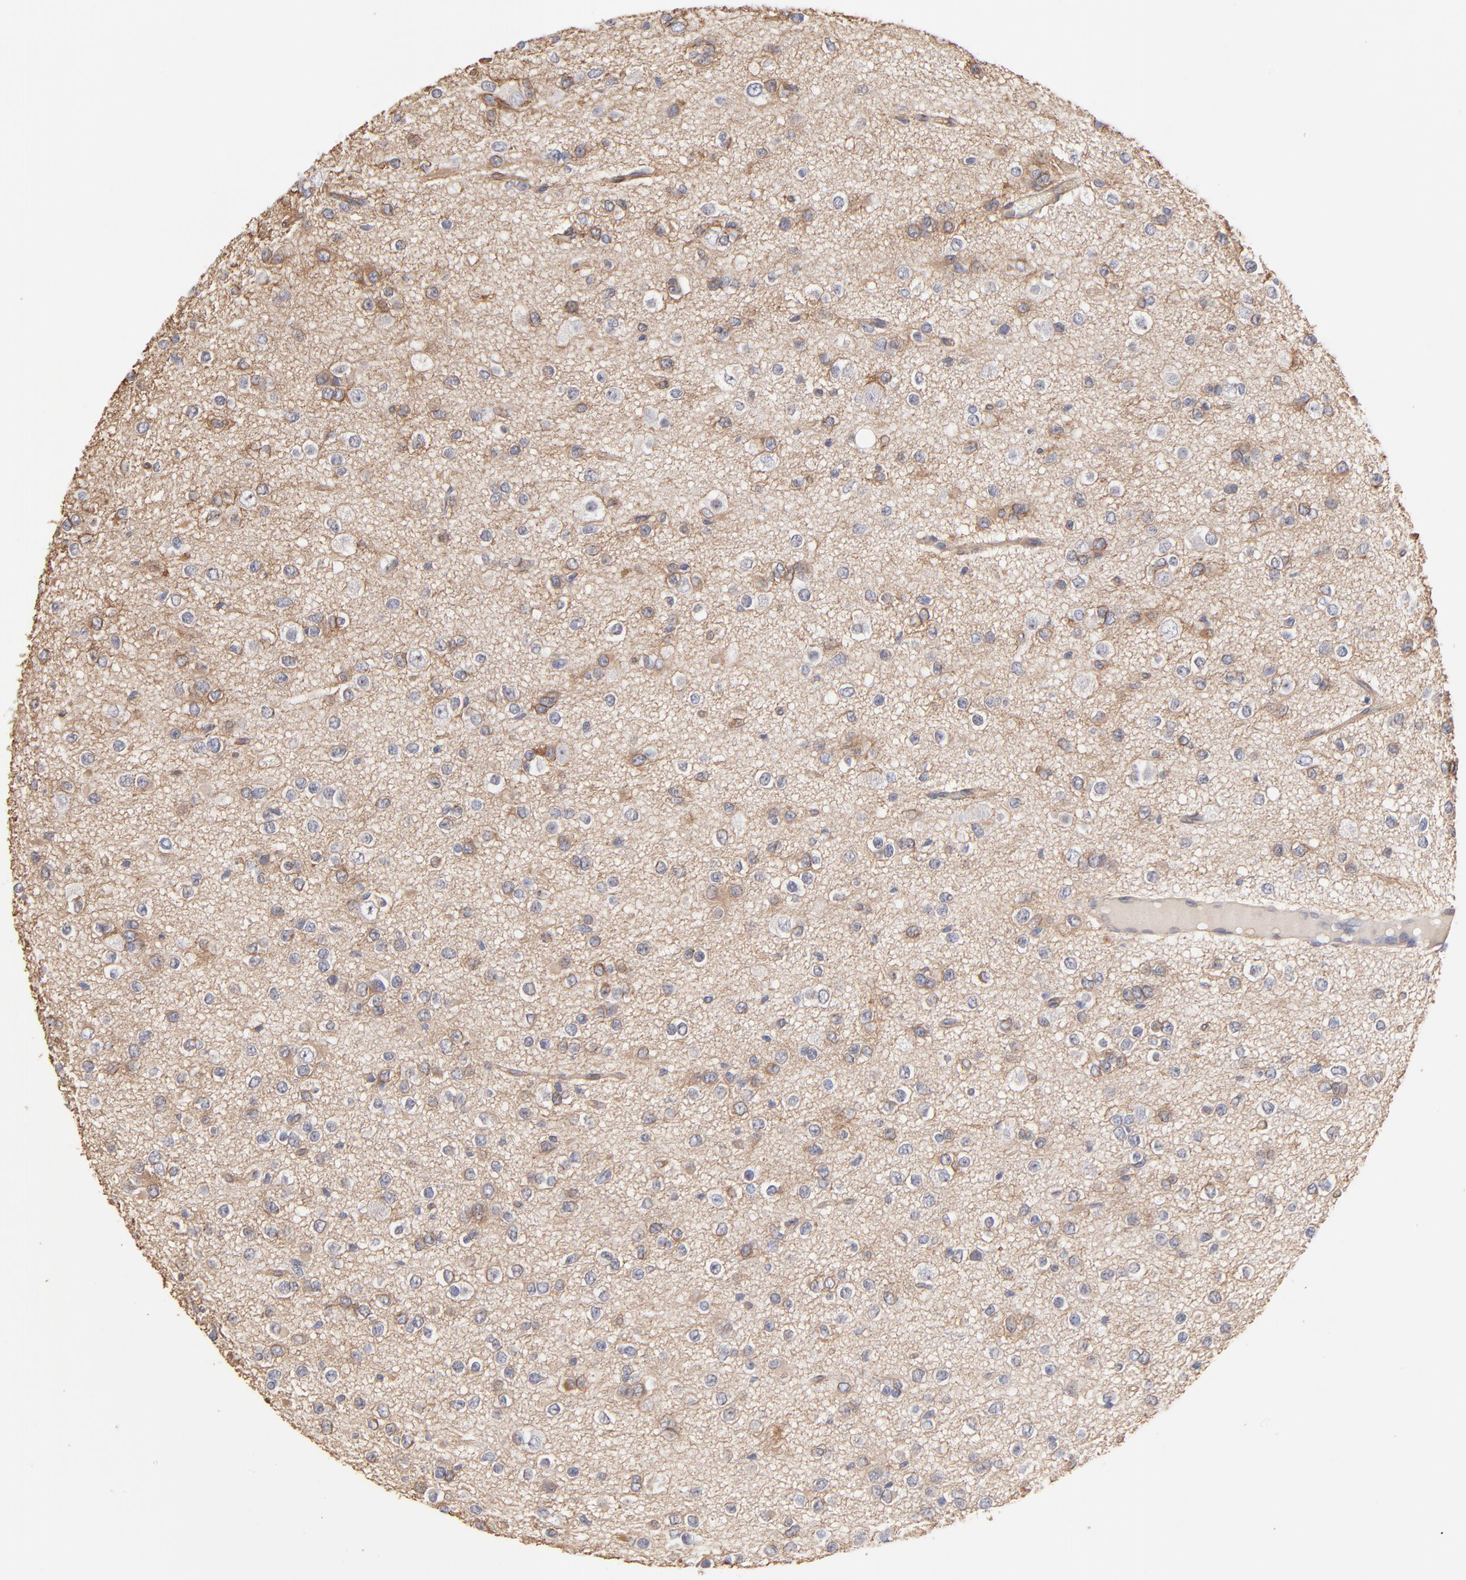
{"staining": {"intensity": "weak", "quantity": "<25%", "location": "cytoplasmic/membranous,nuclear"}, "tissue": "glioma", "cell_type": "Tumor cells", "image_type": "cancer", "snomed": [{"axis": "morphology", "description": "Glioma, malignant, Low grade"}, {"axis": "topography", "description": "Brain"}], "caption": "A photomicrograph of human malignant low-grade glioma is negative for staining in tumor cells. (DAB (3,3'-diaminobenzidine) IHC, high magnification).", "gene": "LRCH2", "patient": {"sex": "male", "age": 42}}